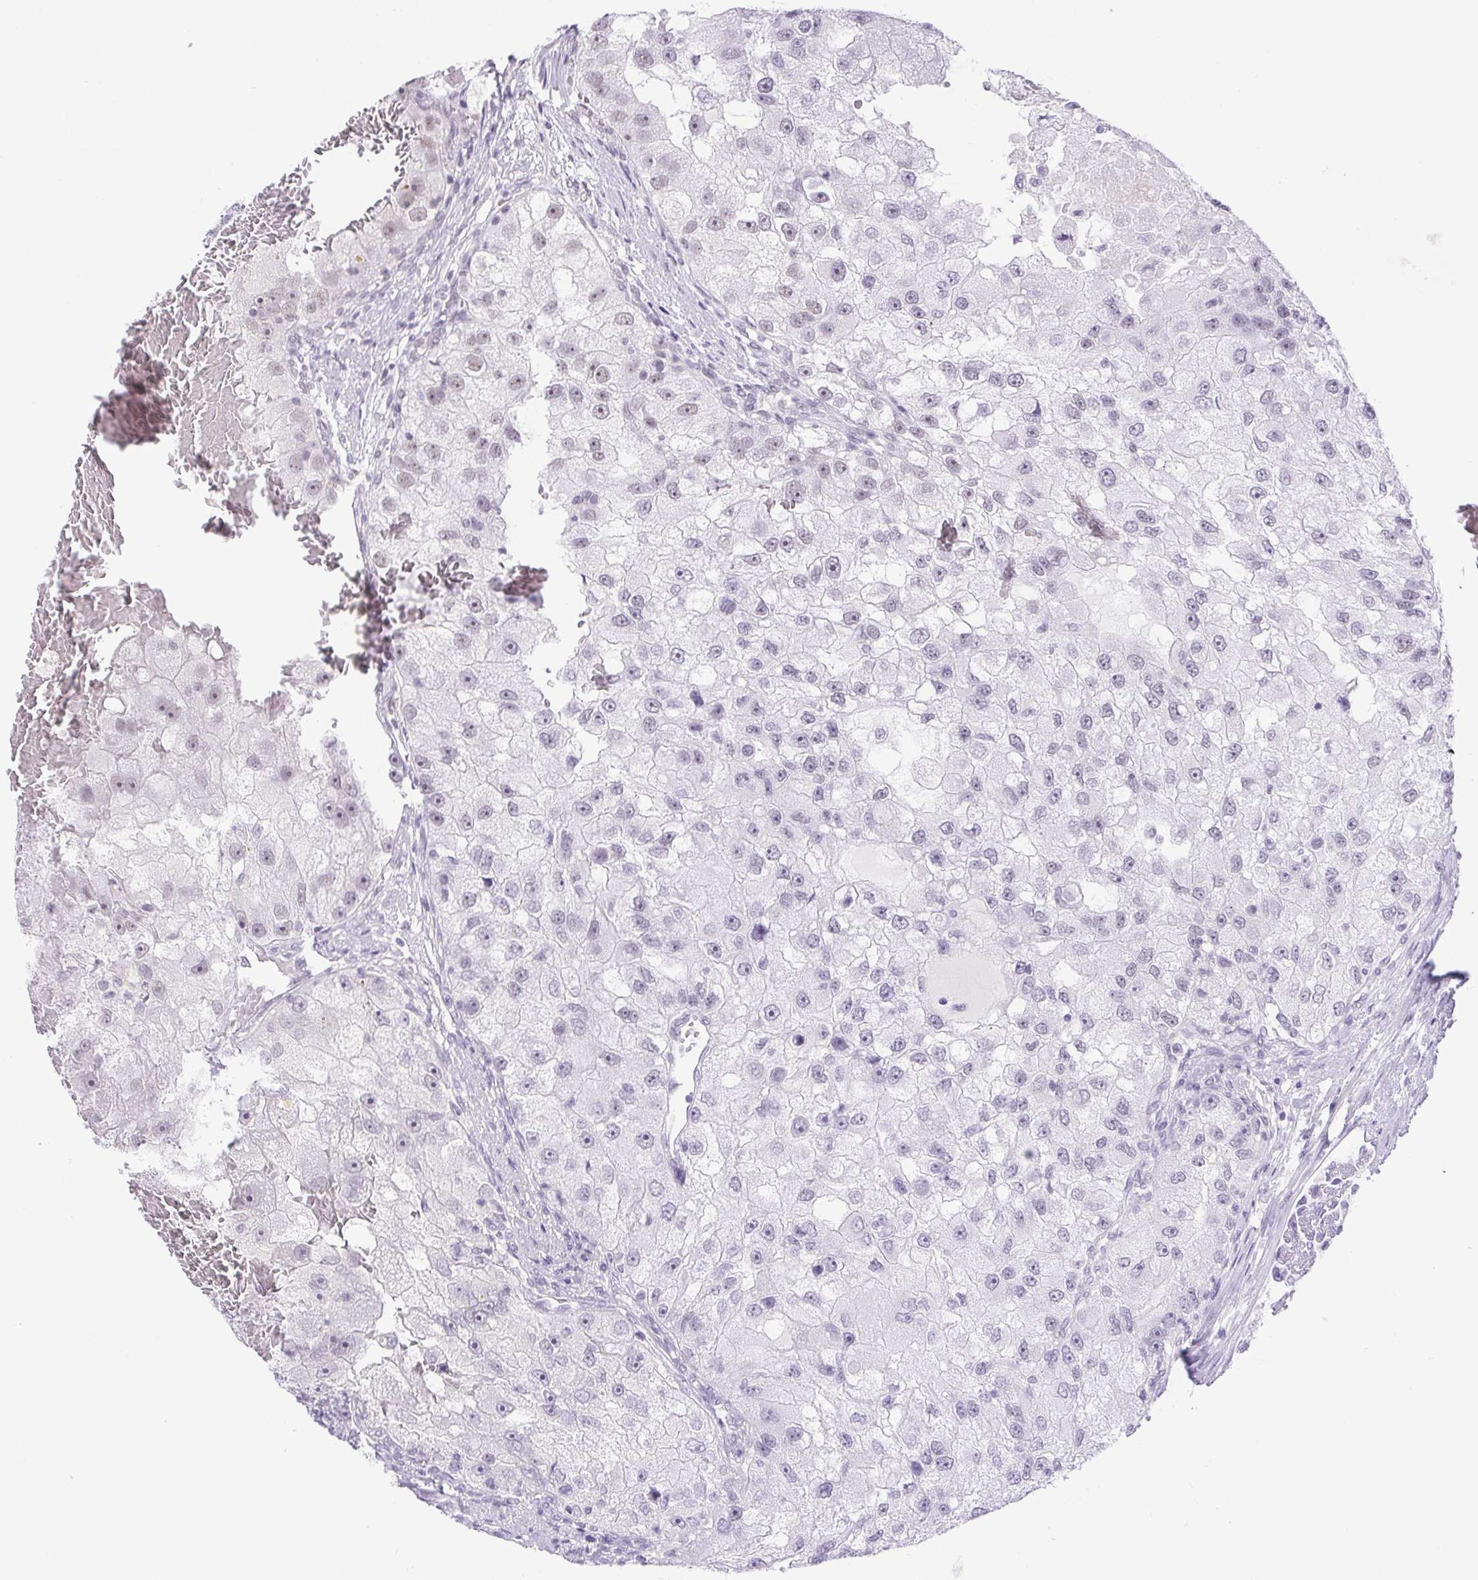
{"staining": {"intensity": "negative", "quantity": "none", "location": "none"}, "tissue": "renal cancer", "cell_type": "Tumor cells", "image_type": "cancer", "snomed": [{"axis": "morphology", "description": "Adenocarcinoma, NOS"}, {"axis": "topography", "description": "Kidney"}], "caption": "High power microscopy micrograph of an immunohistochemistry histopathology image of renal cancer (adenocarcinoma), revealing no significant positivity in tumor cells.", "gene": "DDX17", "patient": {"sex": "male", "age": 63}}